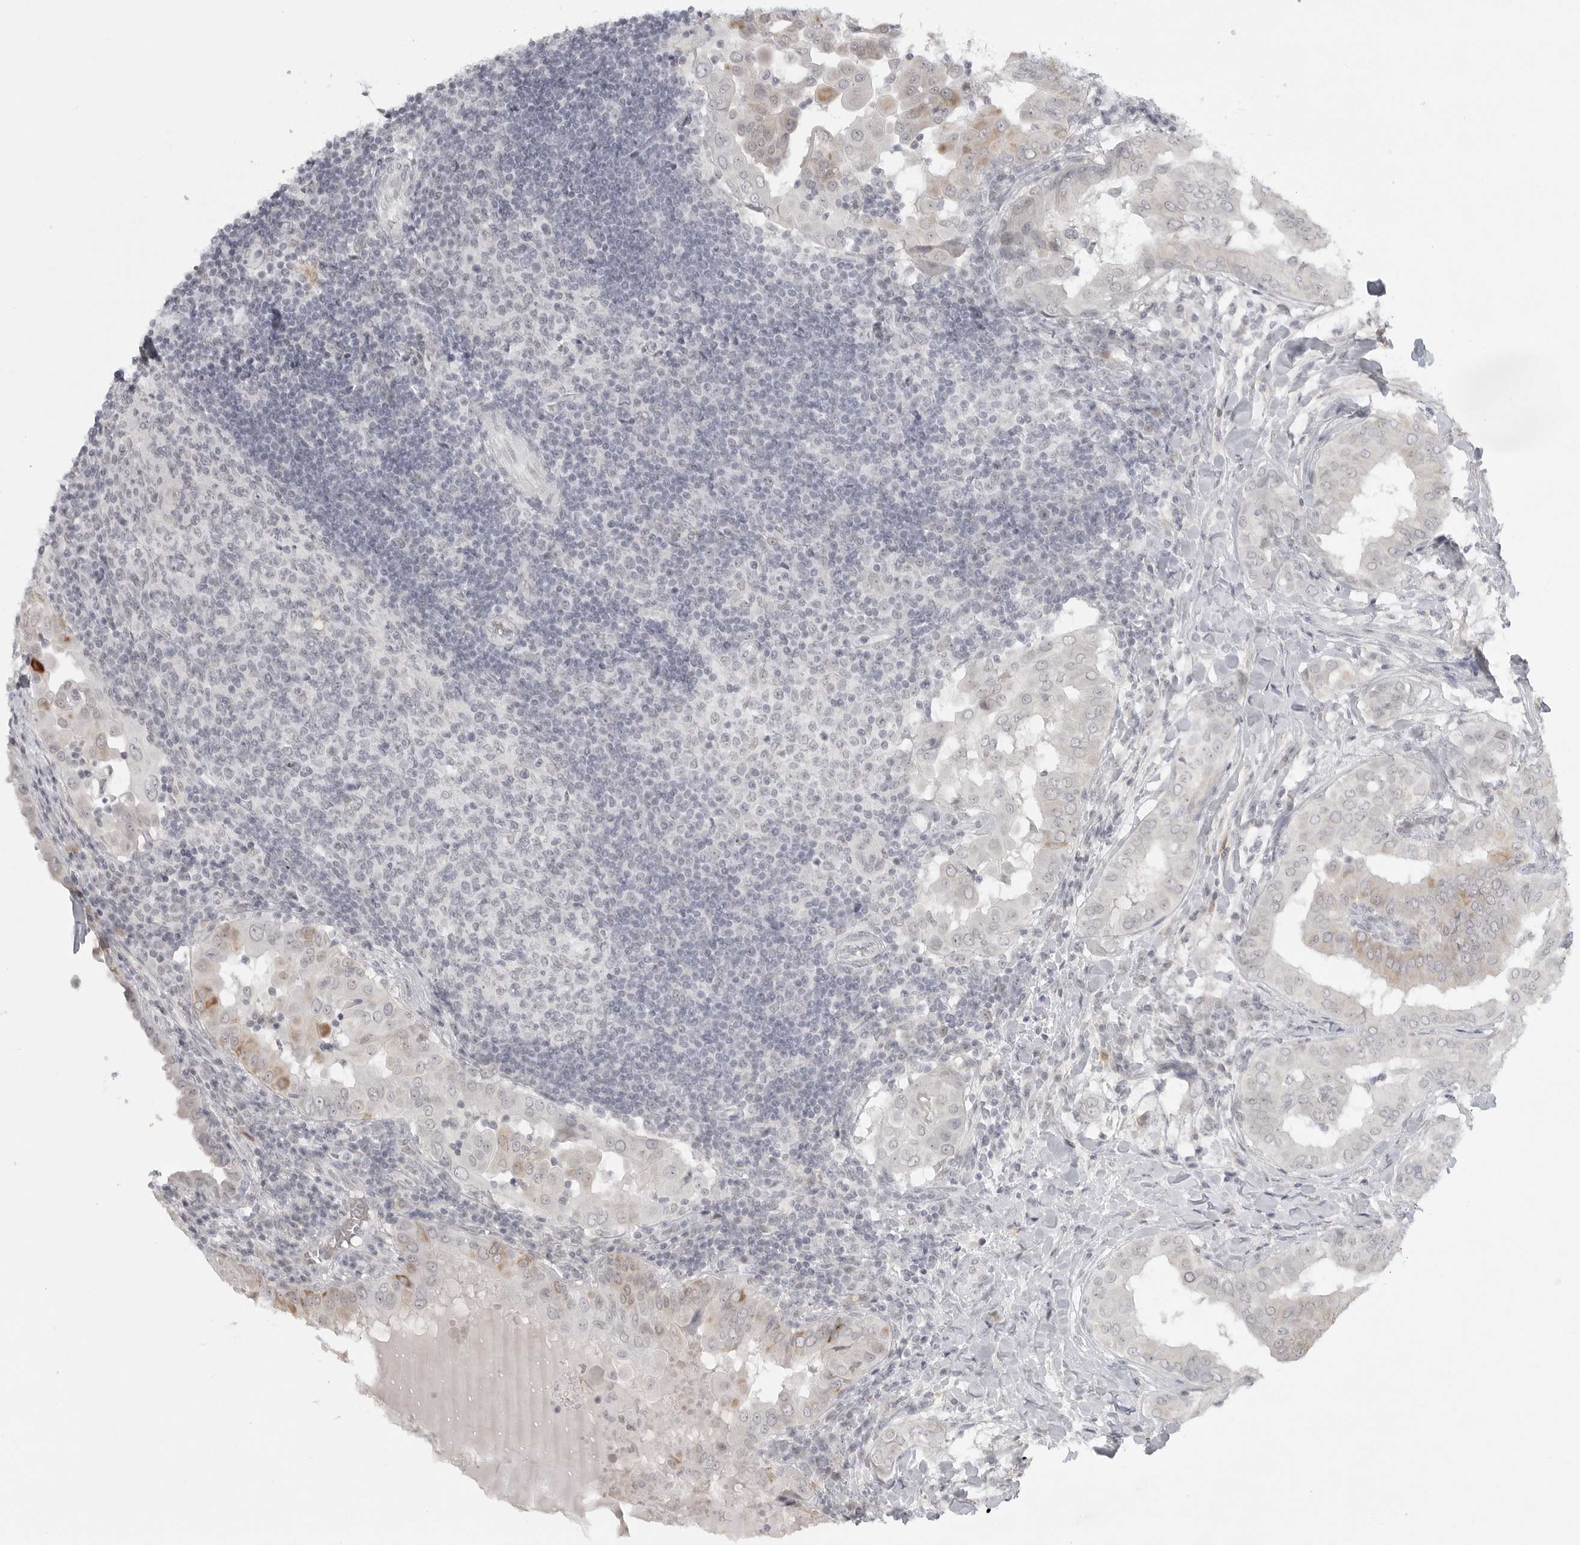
{"staining": {"intensity": "moderate", "quantity": "<25%", "location": "cytoplasmic/membranous"}, "tissue": "thyroid cancer", "cell_type": "Tumor cells", "image_type": "cancer", "snomed": [{"axis": "morphology", "description": "Papillary adenocarcinoma, NOS"}, {"axis": "topography", "description": "Thyroid gland"}], "caption": "This image demonstrates thyroid papillary adenocarcinoma stained with IHC to label a protein in brown. The cytoplasmic/membranous of tumor cells show moderate positivity for the protein. Nuclei are counter-stained blue.", "gene": "TCTN3", "patient": {"sex": "male", "age": 33}}